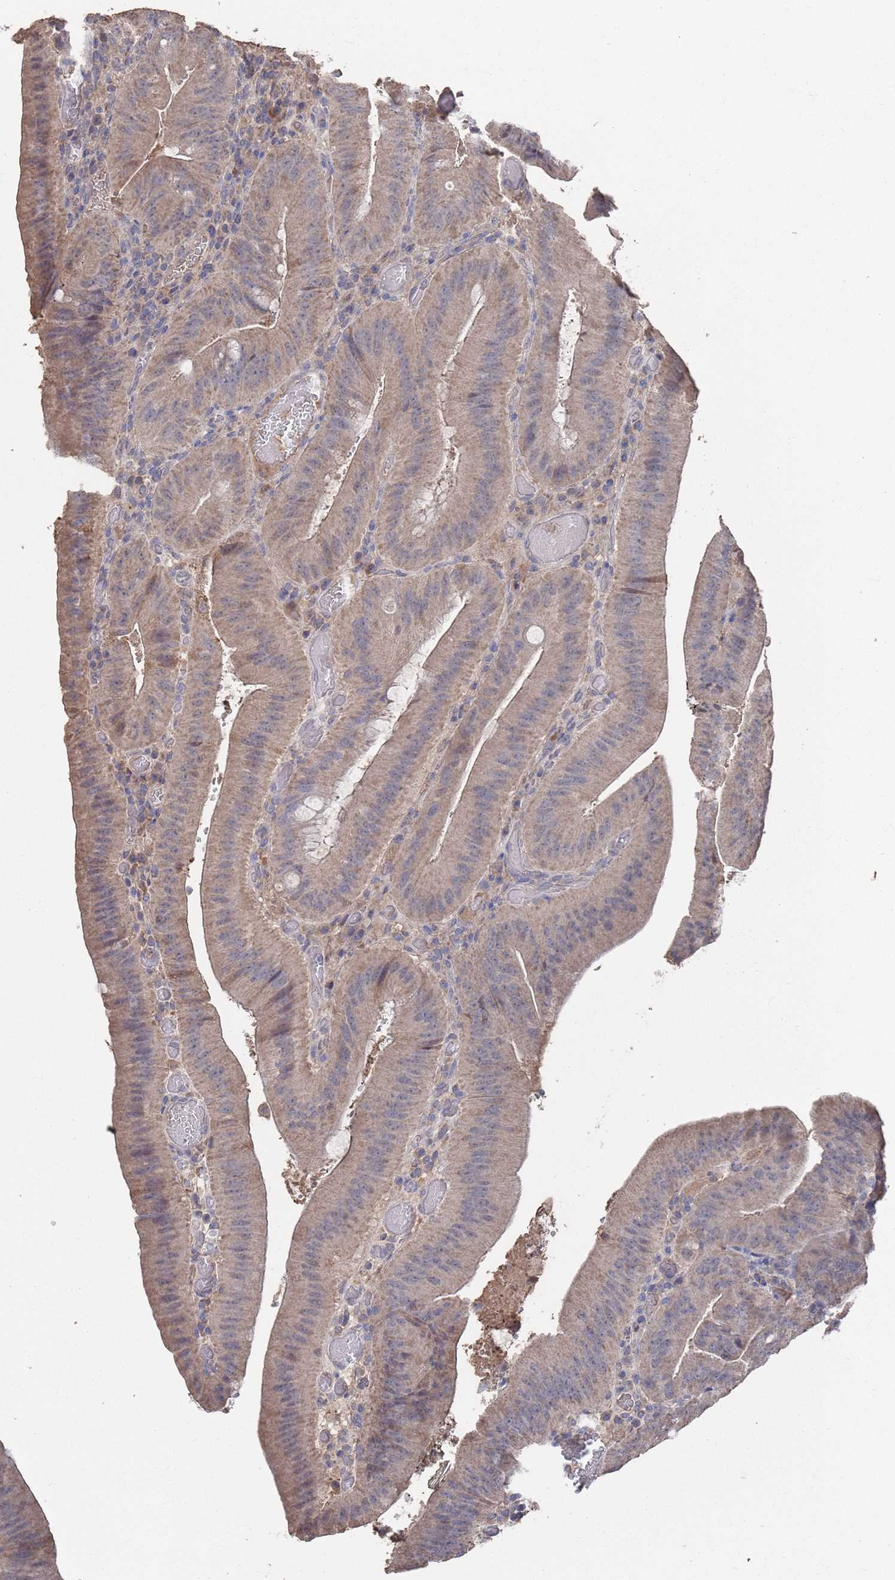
{"staining": {"intensity": "weak", "quantity": ">75%", "location": "cytoplasmic/membranous"}, "tissue": "colorectal cancer", "cell_type": "Tumor cells", "image_type": "cancer", "snomed": [{"axis": "morphology", "description": "Adenocarcinoma, NOS"}, {"axis": "topography", "description": "Colon"}], "caption": "Immunohistochemical staining of human colorectal cancer (adenocarcinoma) shows weak cytoplasmic/membranous protein staining in about >75% of tumor cells.", "gene": "BTBD18", "patient": {"sex": "female", "age": 43}}